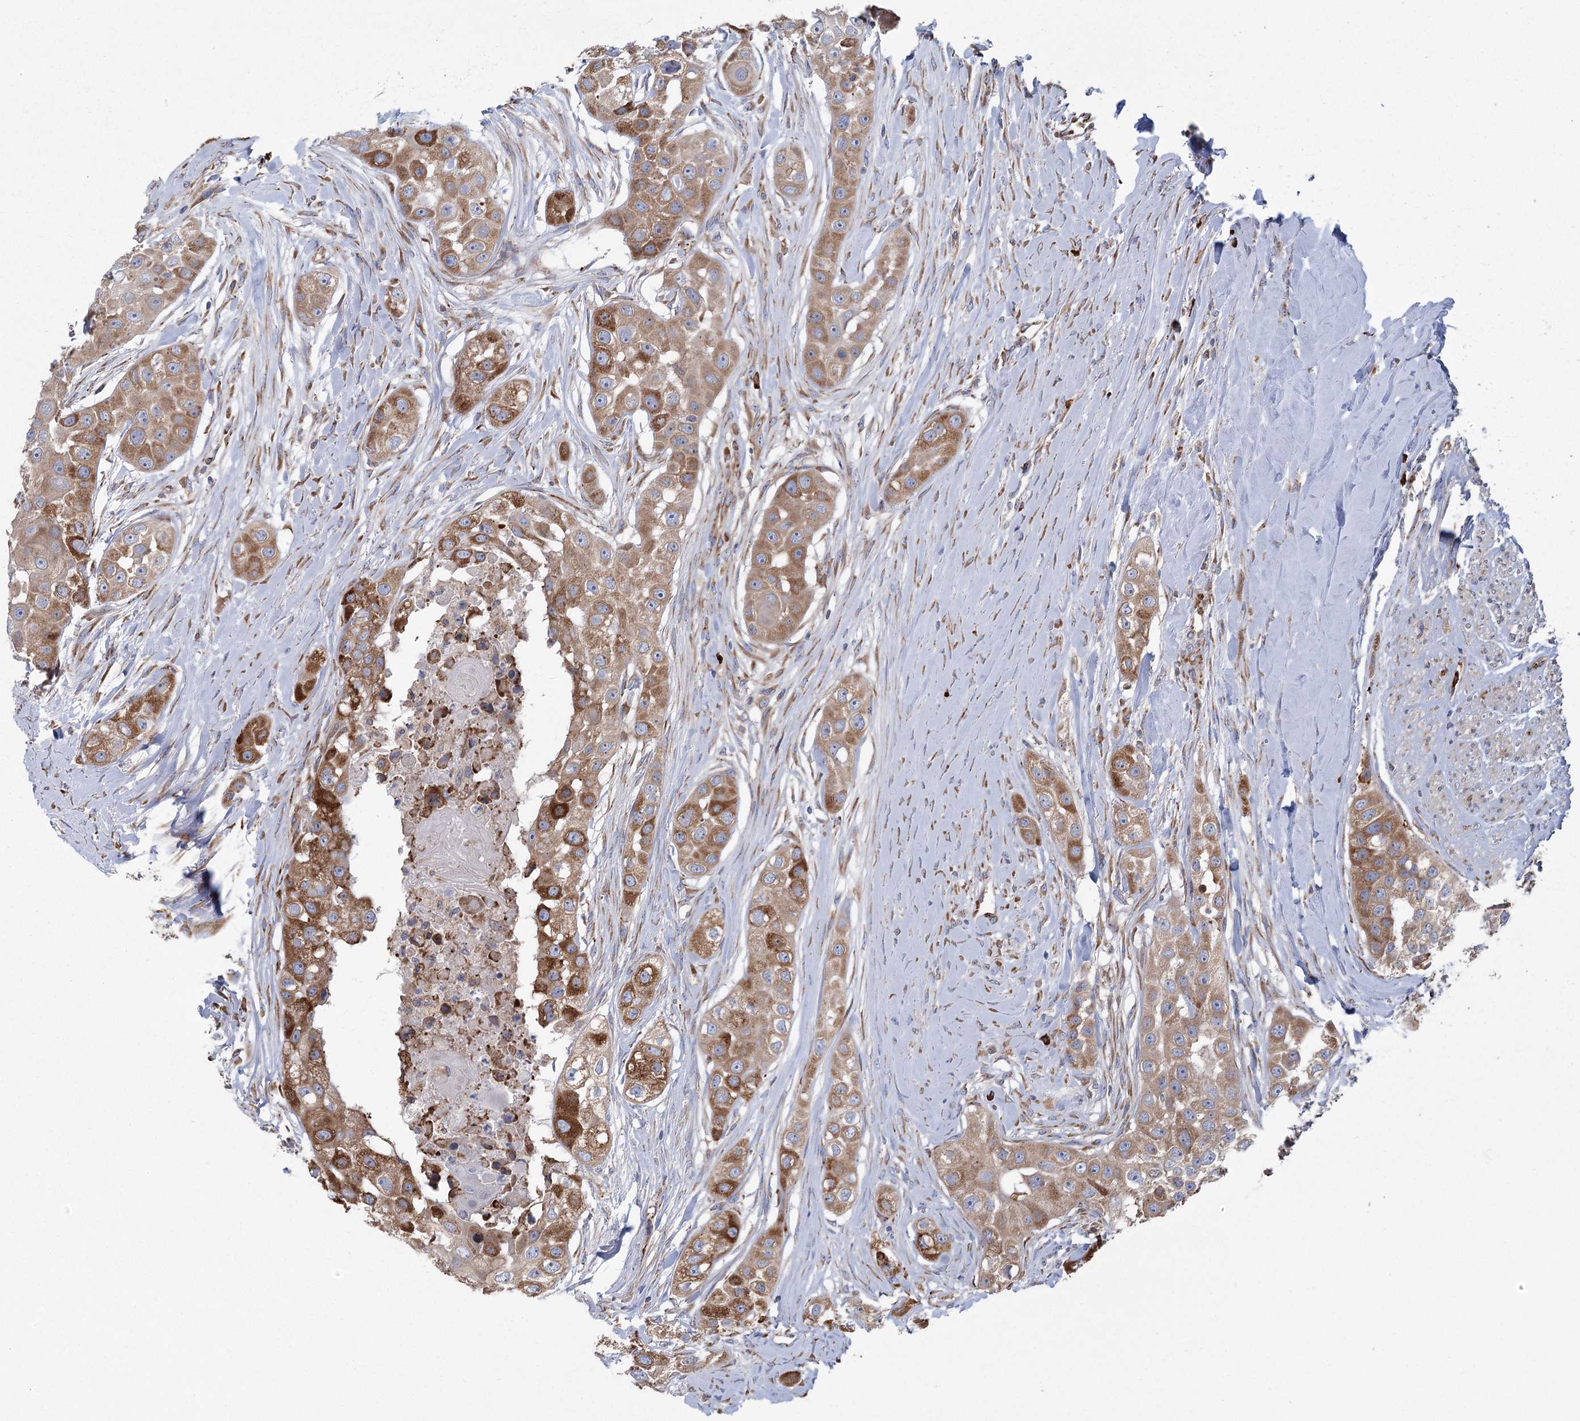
{"staining": {"intensity": "moderate", "quantity": ">75%", "location": "cytoplasmic/membranous"}, "tissue": "head and neck cancer", "cell_type": "Tumor cells", "image_type": "cancer", "snomed": [{"axis": "morphology", "description": "Normal tissue, NOS"}, {"axis": "morphology", "description": "Squamous cell carcinoma, NOS"}, {"axis": "topography", "description": "Skeletal muscle"}, {"axis": "topography", "description": "Head-Neck"}], "caption": "Immunohistochemistry (IHC) photomicrograph of neoplastic tissue: human head and neck cancer stained using immunohistochemistry shows medium levels of moderate protein expression localized specifically in the cytoplasmic/membranous of tumor cells, appearing as a cytoplasmic/membranous brown color.", "gene": "METTL24", "patient": {"sex": "male", "age": 51}}